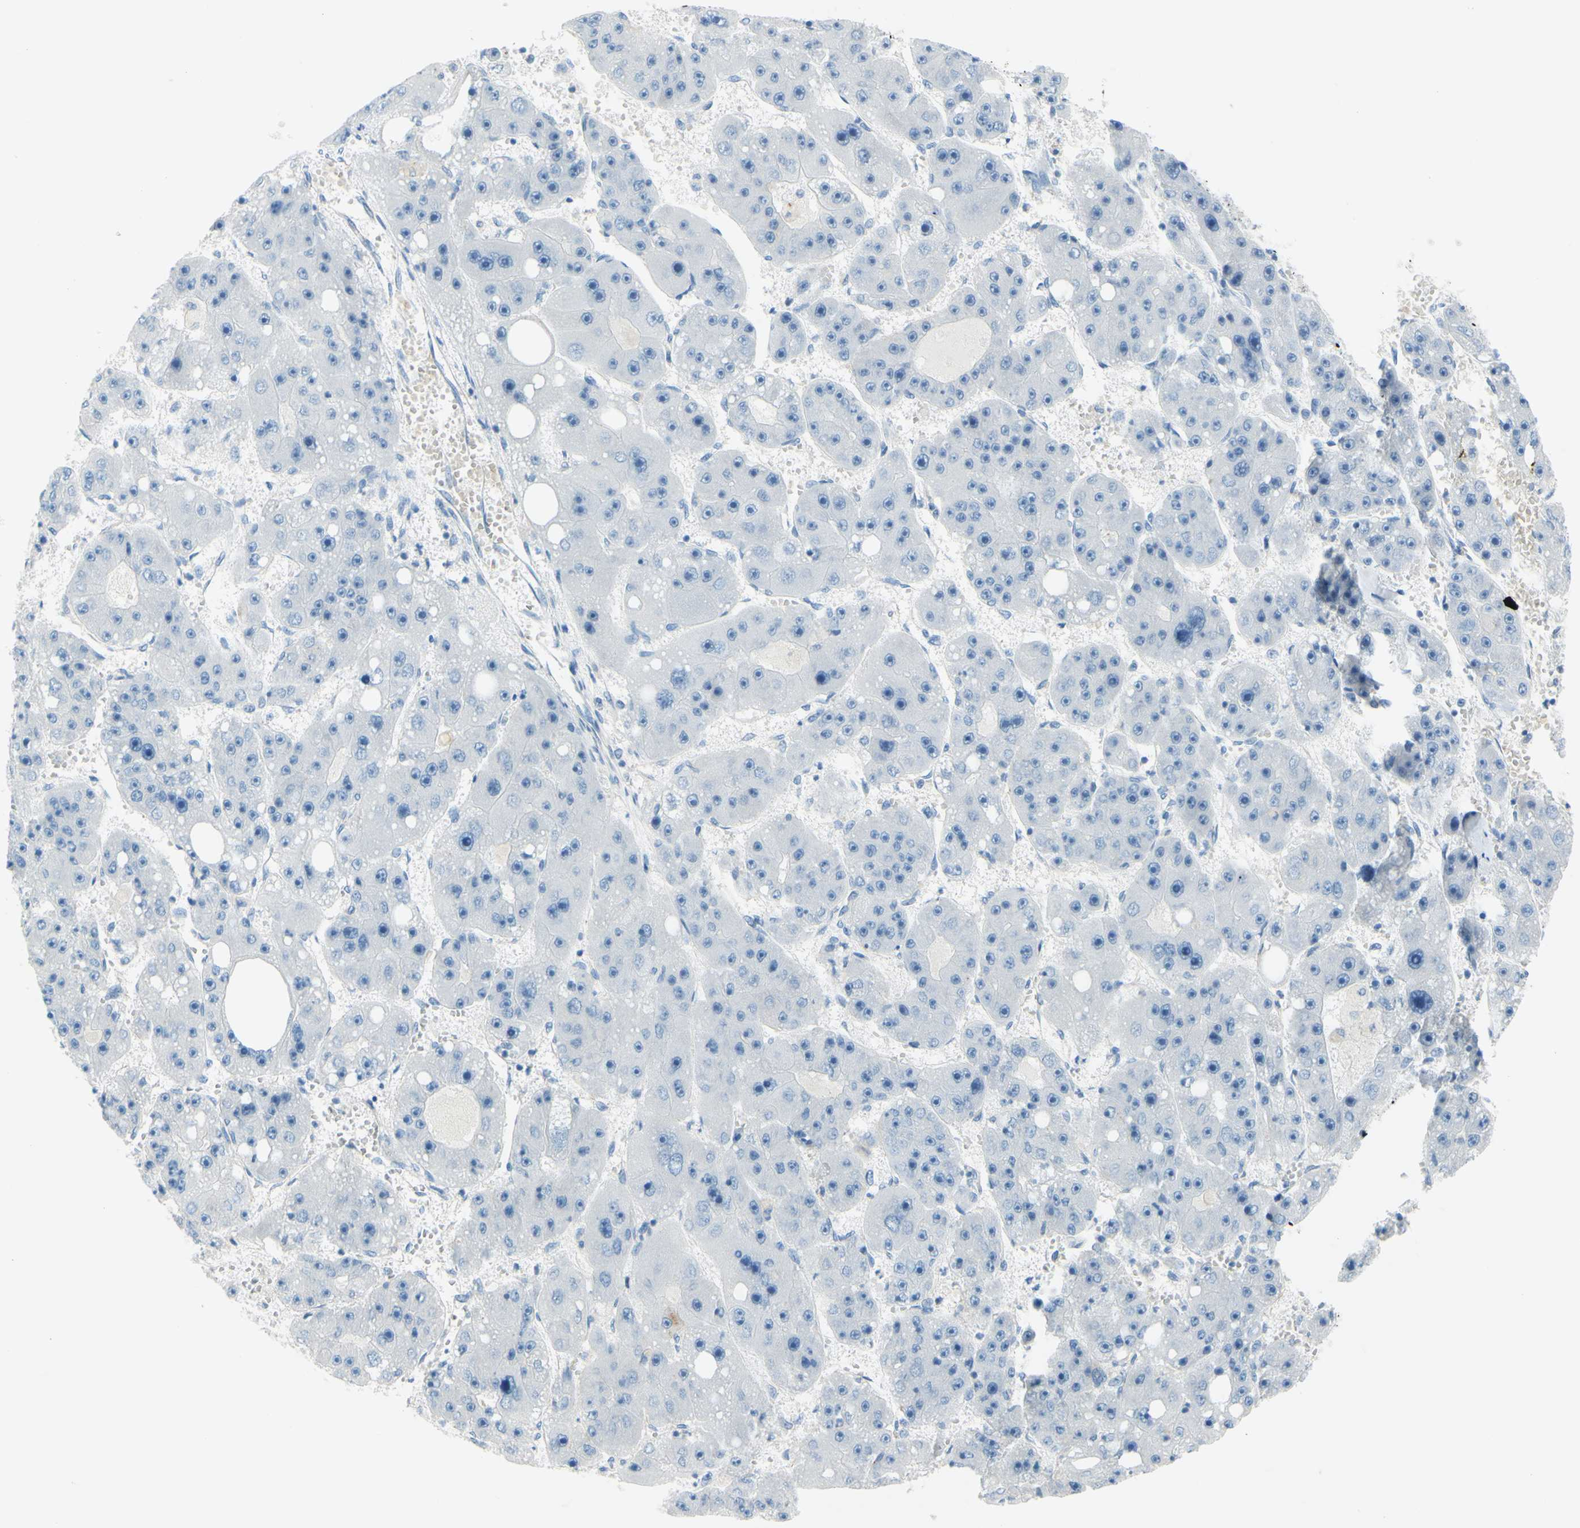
{"staining": {"intensity": "negative", "quantity": "none", "location": "none"}, "tissue": "liver cancer", "cell_type": "Tumor cells", "image_type": "cancer", "snomed": [{"axis": "morphology", "description": "Carcinoma, Hepatocellular, NOS"}, {"axis": "topography", "description": "Liver"}], "caption": "Immunohistochemistry histopathology image of neoplastic tissue: human liver cancer stained with DAB (3,3'-diaminobenzidine) shows no significant protein staining in tumor cells. (DAB (3,3'-diaminobenzidine) IHC with hematoxylin counter stain).", "gene": "FRMD4B", "patient": {"sex": "female", "age": 61}}